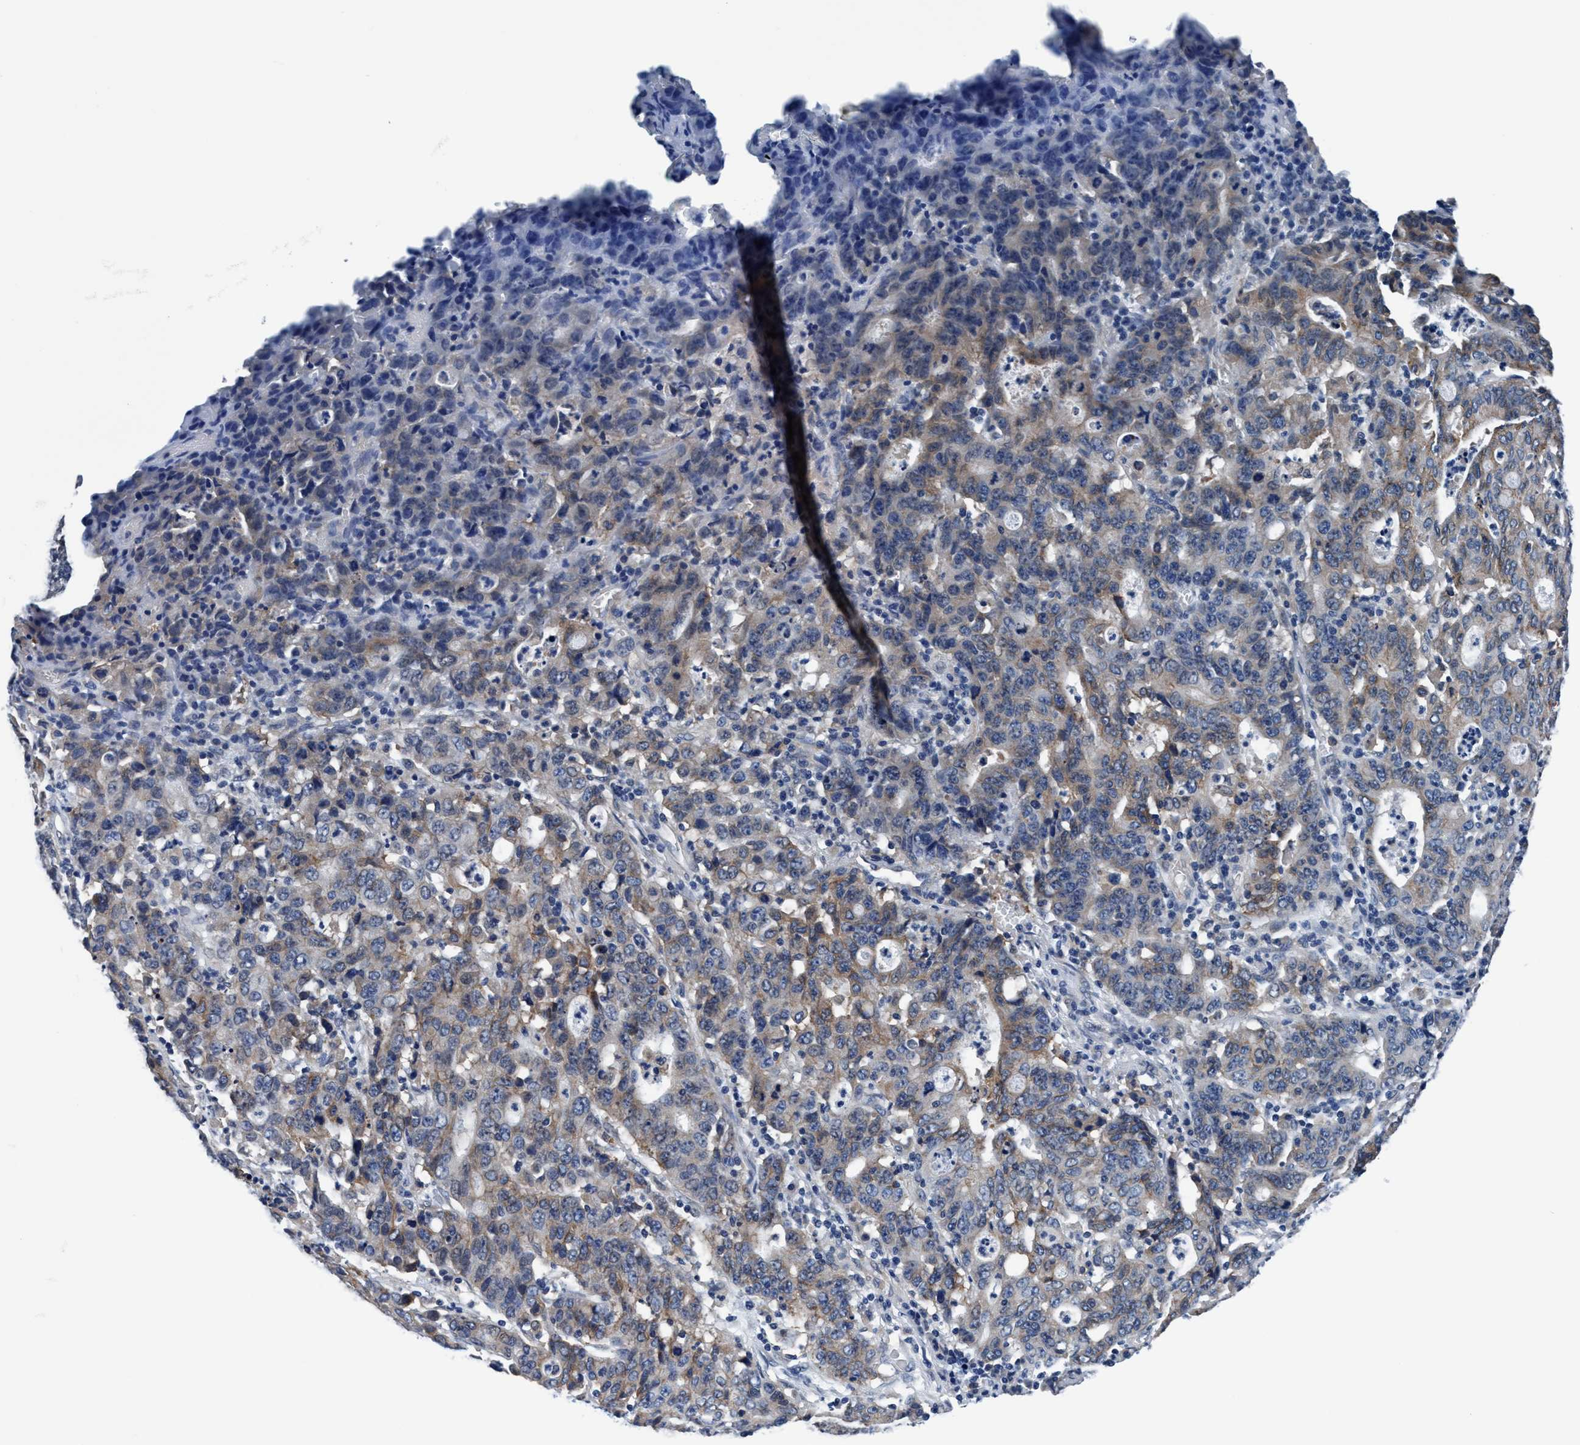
{"staining": {"intensity": "moderate", "quantity": "25%-75%", "location": "cytoplasmic/membranous"}, "tissue": "stomach cancer", "cell_type": "Tumor cells", "image_type": "cancer", "snomed": [{"axis": "morphology", "description": "Adenocarcinoma, NOS"}, {"axis": "topography", "description": "Stomach, upper"}], "caption": "Adenocarcinoma (stomach) stained with a brown dye shows moderate cytoplasmic/membranous positive positivity in approximately 25%-75% of tumor cells.", "gene": "TMEM94", "patient": {"sex": "male", "age": 69}}